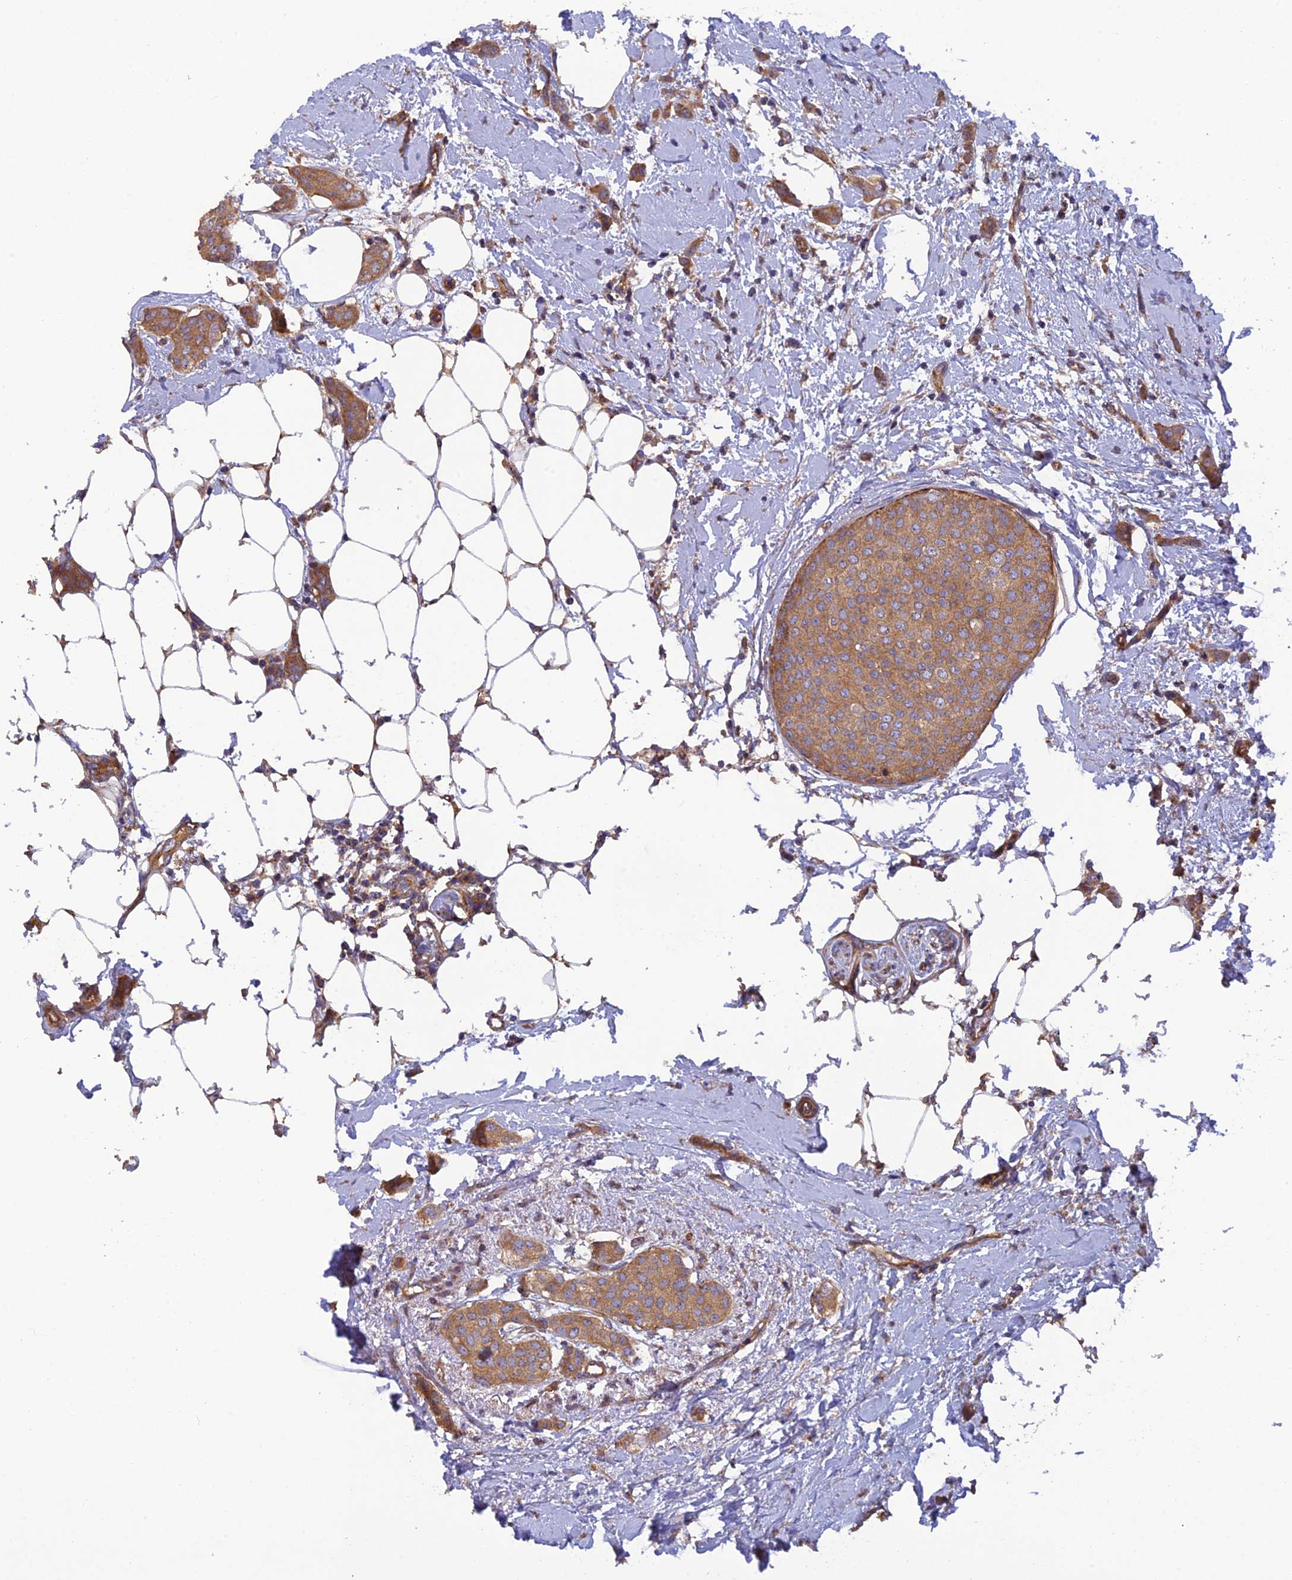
{"staining": {"intensity": "moderate", "quantity": ">75%", "location": "cytoplasmic/membranous"}, "tissue": "breast cancer", "cell_type": "Tumor cells", "image_type": "cancer", "snomed": [{"axis": "morphology", "description": "Duct carcinoma"}, {"axis": "topography", "description": "Breast"}], "caption": "Immunohistochemistry (IHC) of breast cancer (invasive ductal carcinoma) exhibits medium levels of moderate cytoplasmic/membranous positivity in approximately >75% of tumor cells.", "gene": "ADAMTS15", "patient": {"sex": "female", "age": 72}}